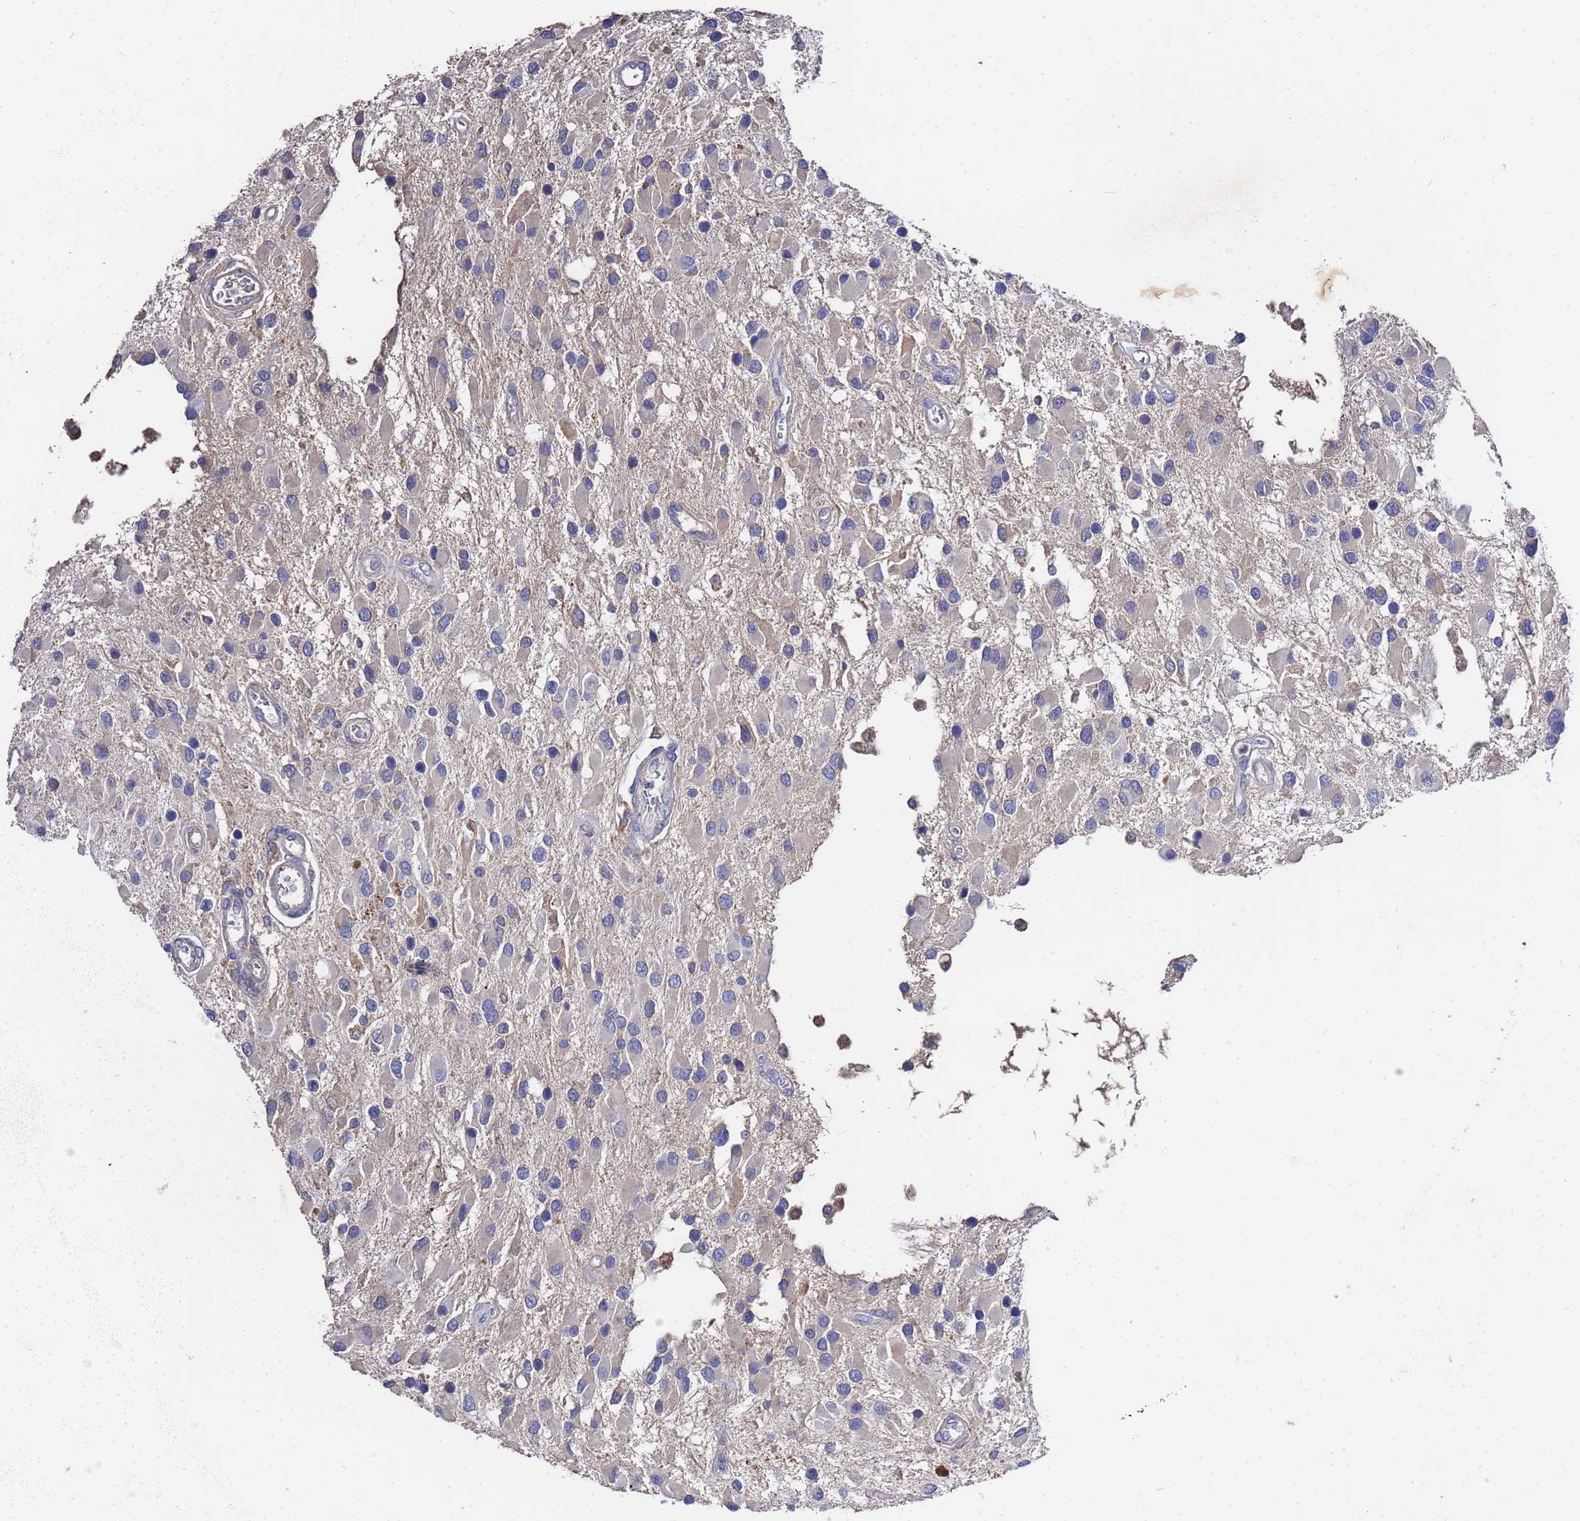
{"staining": {"intensity": "negative", "quantity": "none", "location": "none"}, "tissue": "glioma", "cell_type": "Tumor cells", "image_type": "cancer", "snomed": [{"axis": "morphology", "description": "Glioma, malignant, High grade"}, {"axis": "topography", "description": "Brain"}], "caption": "DAB immunohistochemical staining of glioma displays no significant positivity in tumor cells. The staining was performed using DAB (3,3'-diaminobenzidine) to visualize the protein expression in brown, while the nuclei were stained in blue with hematoxylin (Magnification: 20x).", "gene": "TCP10L", "patient": {"sex": "male", "age": 53}}